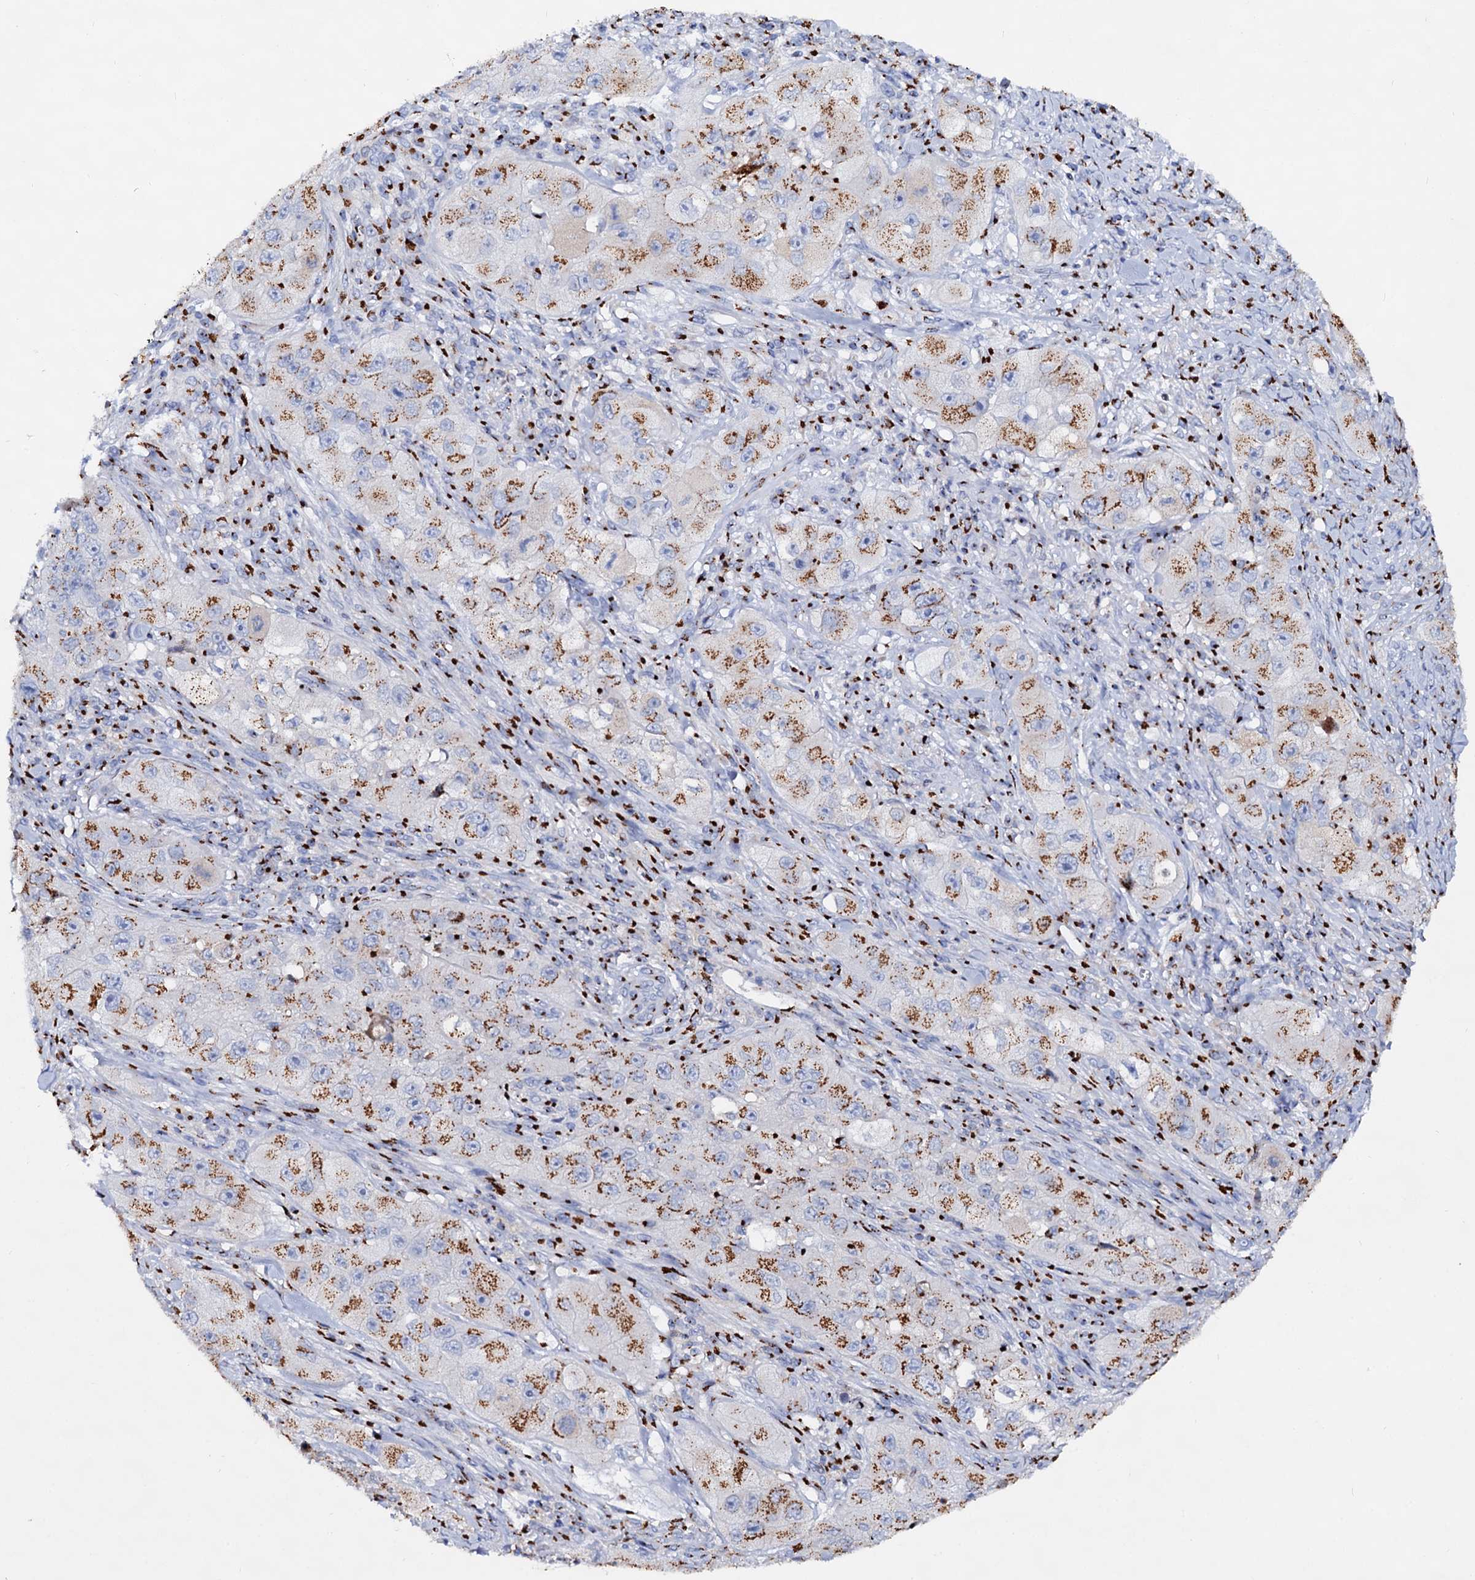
{"staining": {"intensity": "moderate", "quantity": ">75%", "location": "cytoplasmic/membranous"}, "tissue": "skin cancer", "cell_type": "Tumor cells", "image_type": "cancer", "snomed": [{"axis": "morphology", "description": "Squamous cell carcinoma, NOS"}, {"axis": "topography", "description": "Skin"}, {"axis": "topography", "description": "Subcutis"}], "caption": "Immunohistochemistry (IHC) of human skin squamous cell carcinoma reveals medium levels of moderate cytoplasmic/membranous staining in about >75% of tumor cells. Nuclei are stained in blue.", "gene": "TM9SF3", "patient": {"sex": "male", "age": 73}}